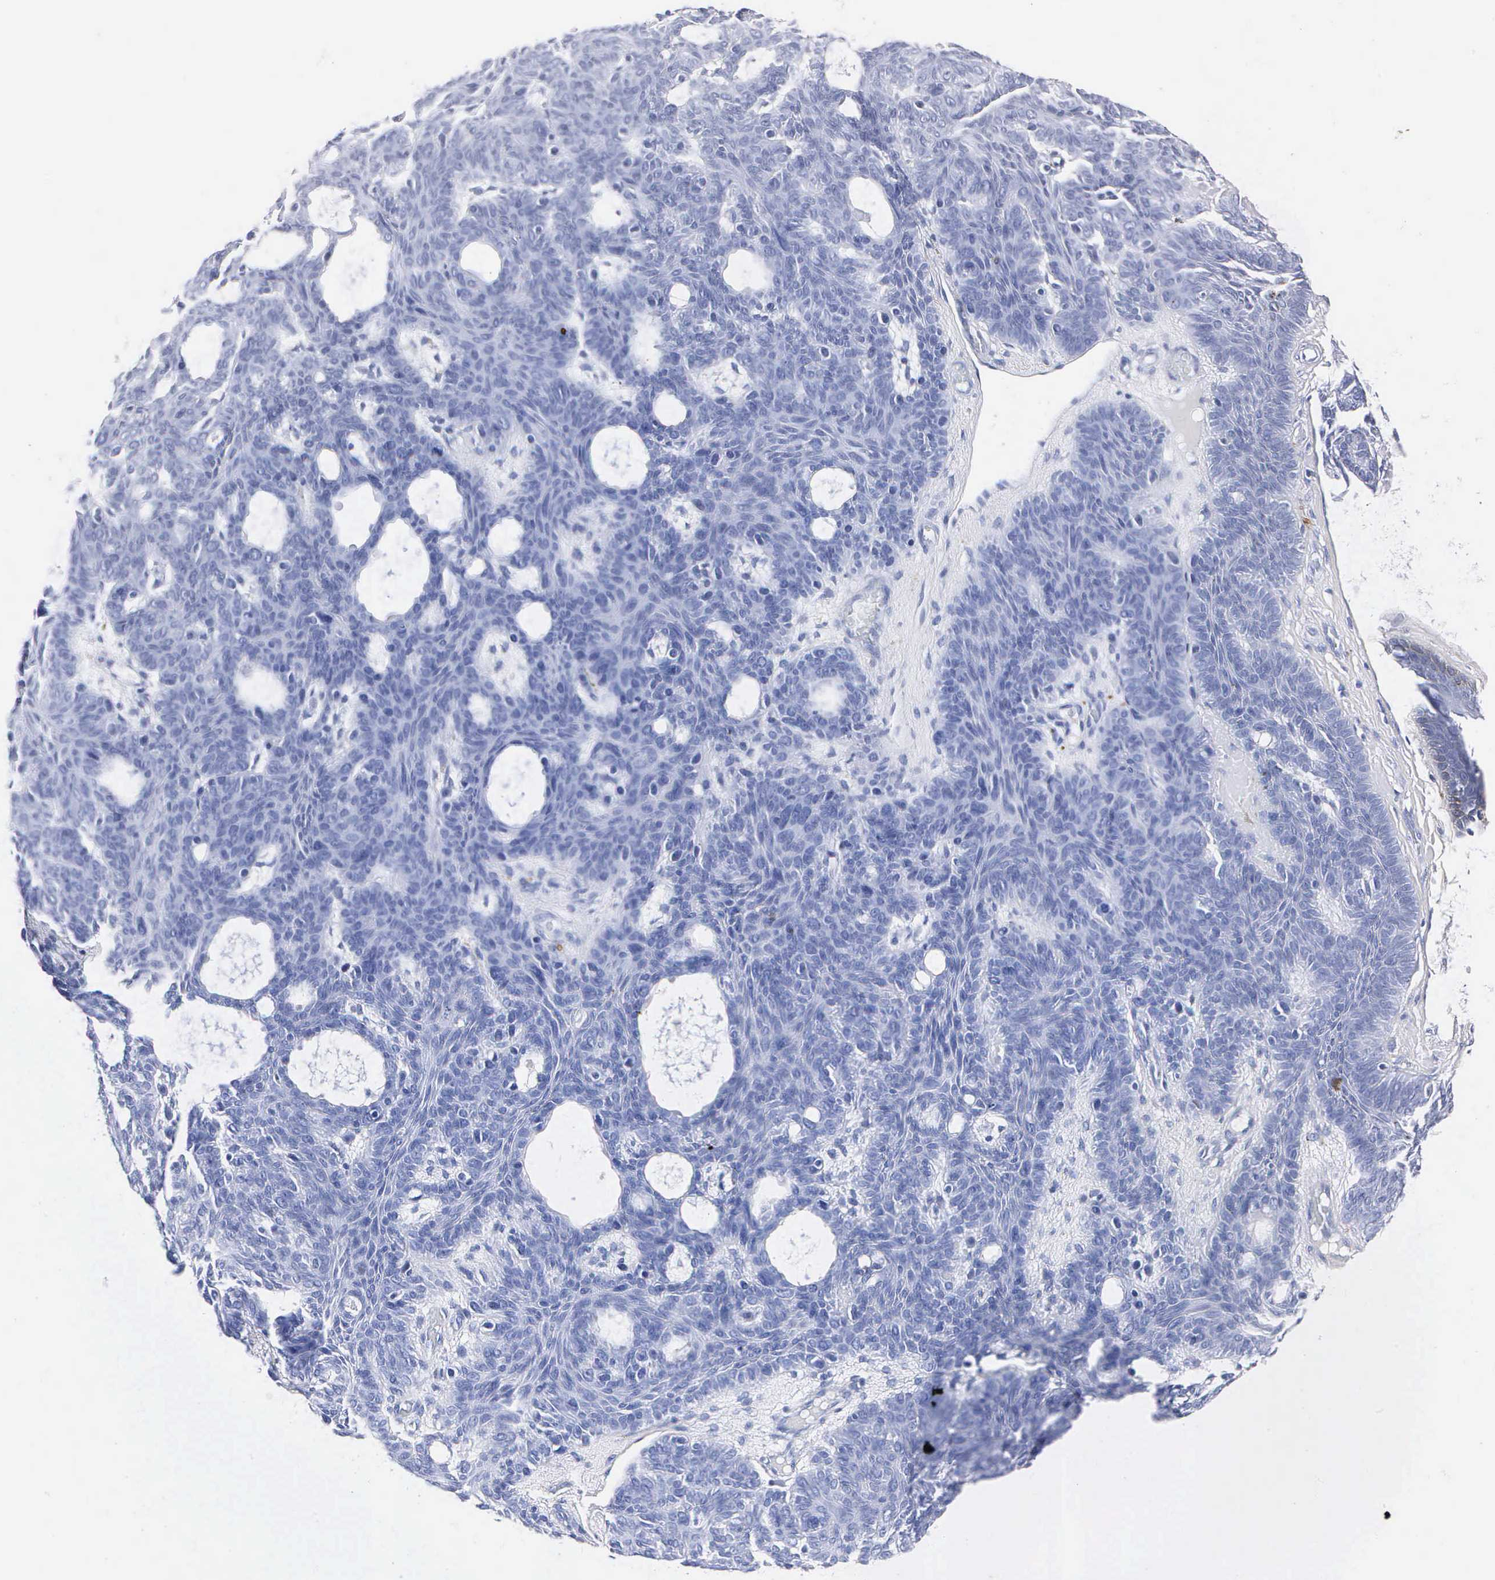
{"staining": {"intensity": "negative", "quantity": "none", "location": "none"}, "tissue": "skin cancer", "cell_type": "Tumor cells", "image_type": "cancer", "snomed": [{"axis": "morphology", "description": "Basal cell carcinoma"}, {"axis": "topography", "description": "Skin"}], "caption": "DAB (3,3'-diaminobenzidine) immunohistochemical staining of human skin cancer (basal cell carcinoma) demonstrates no significant positivity in tumor cells. Nuclei are stained in blue.", "gene": "ENO2", "patient": {"sex": "male", "age": 44}}